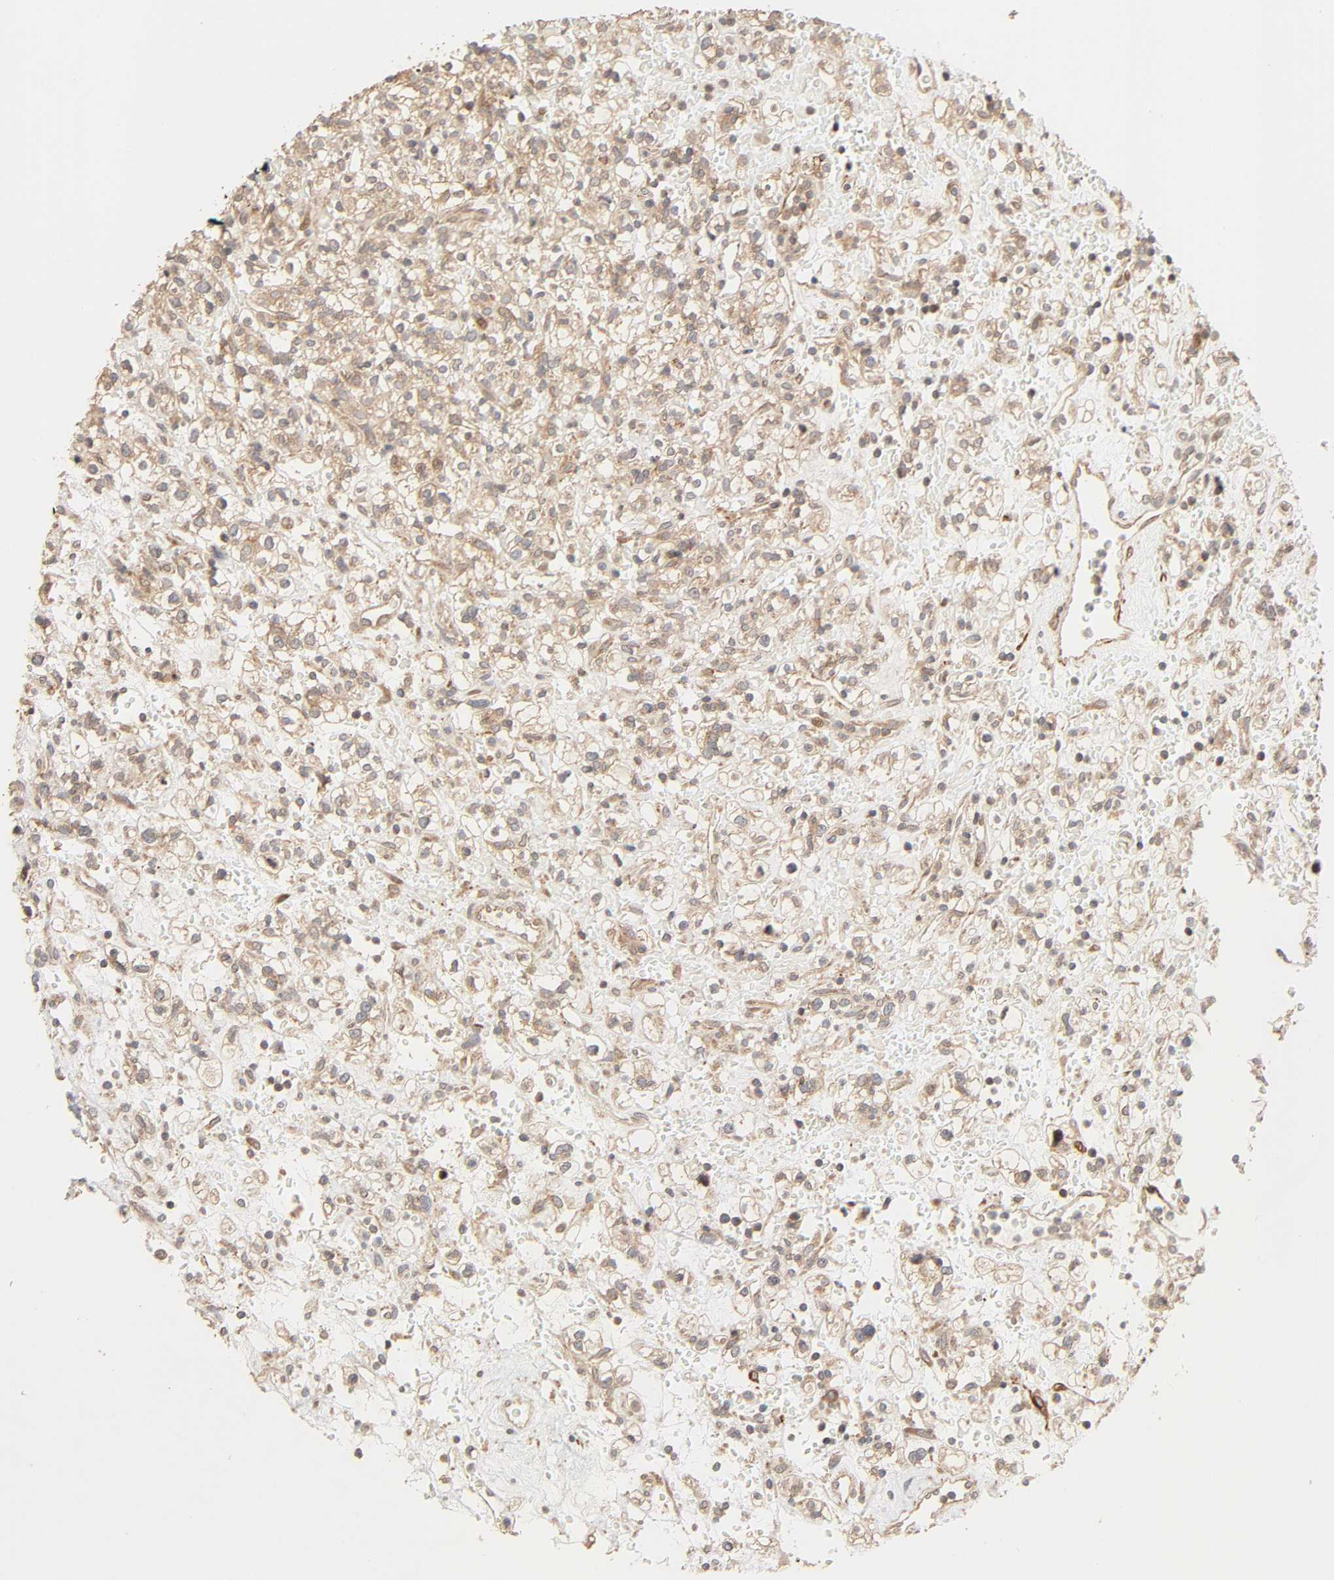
{"staining": {"intensity": "moderate", "quantity": ">75%", "location": "cytoplasmic/membranous"}, "tissue": "renal cancer", "cell_type": "Tumor cells", "image_type": "cancer", "snomed": [{"axis": "morphology", "description": "Normal tissue, NOS"}, {"axis": "morphology", "description": "Adenocarcinoma, NOS"}, {"axis": "topography", "description": "Kidney"}], "caption": "A brown stain labels moderate cytoplasmic/membranous staining of a protein in renal cancer tumor cells.", "gene": "NEMF", "patient": {"sex": "female", "age": 72}}